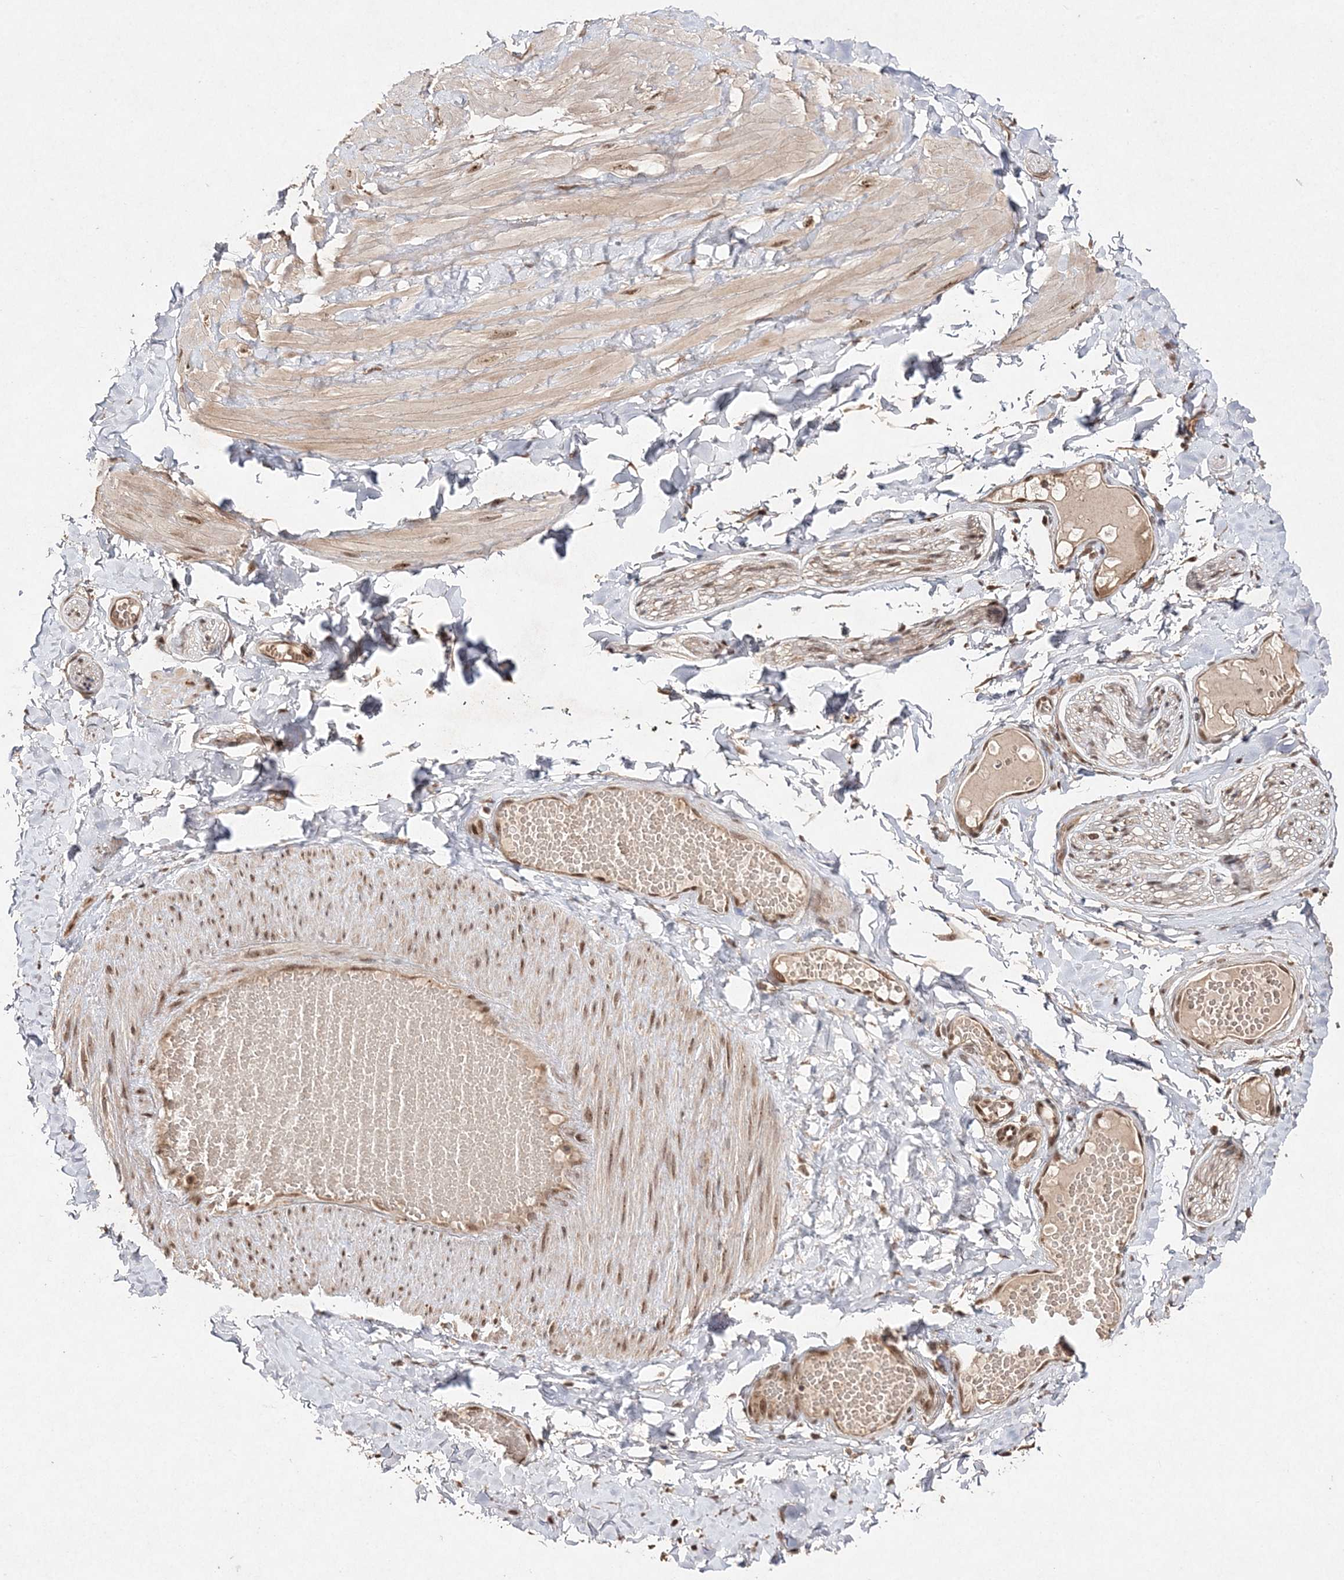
{"staining": {"intensity": "moderate", "quantity": ">75%", "location": "cytoplasmic/membranous"}, "tissue": "adipose tissue", "cell_type": "Adipocytes", "image_type": "normal", "snomed": [{"axis": "morphology", "description": "Normal tissue, NOS"}, {"axis": "topography", "description": "Adipose tissue"}, {"axis": "topography", "description": "Vascular tissue"}, {"axis": "topography", "description": "Peripheral nerve tissue"}], "caption": "Moderate cytoplasmic/membranous protein positivity is seen in approximately >75% of adipocytes in adipose tissue. (brown staining indicates protein expression, while blue staining denotes nuclei).", "gene": "NIF3L1", "patient": {"sex": "male", "age": 25}}